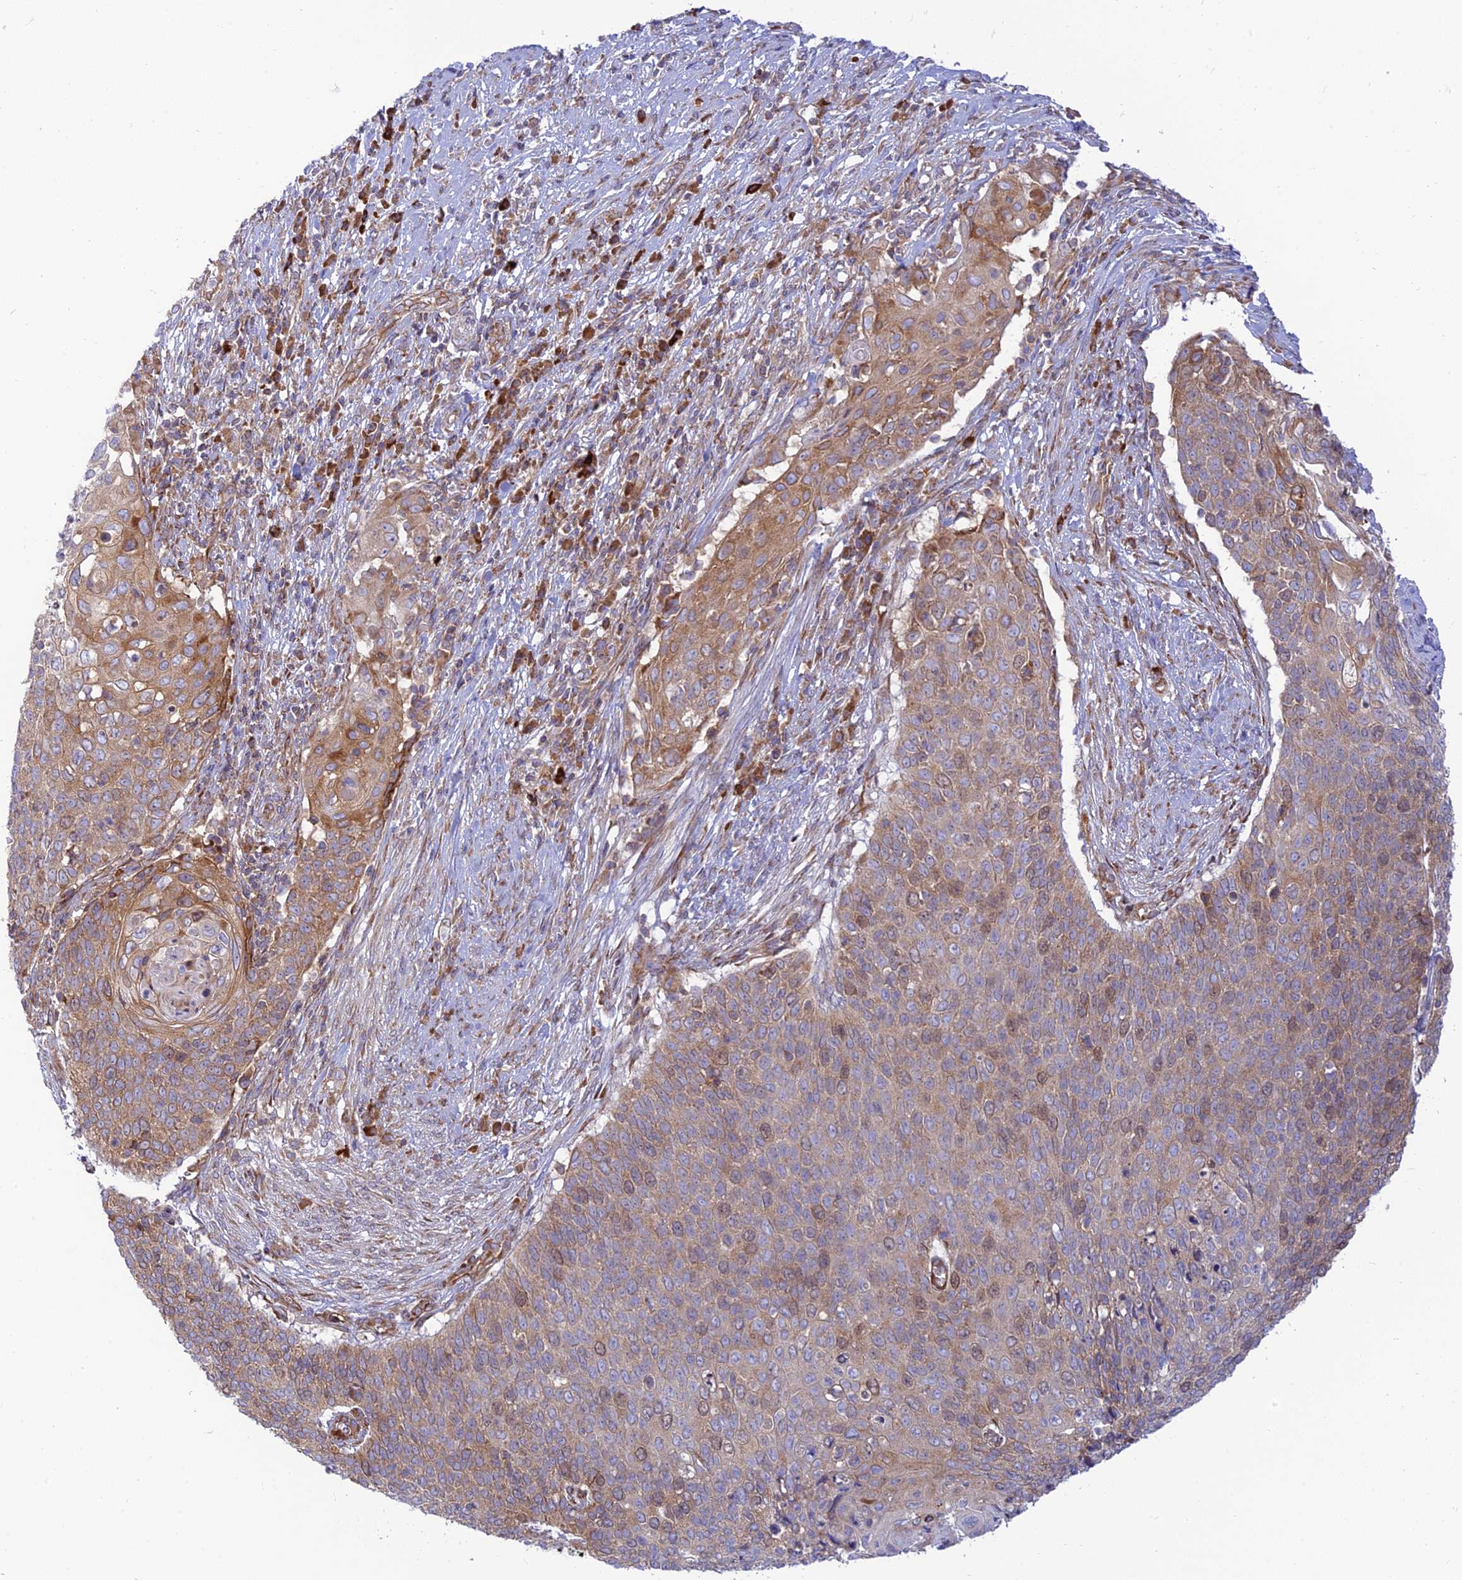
{"staining": {"intensity": "weak", "quantity": "25%-75%", "location": "cytoplasmic/membranous,nuclear"}, "tissue": "cervical cancer", "cell_type": "Tumor cells", "image_type": "cancer", "snomed": [{"axis": "morphology", "description": "Squamous cell carcinoma, NOS"}, {"axis": "topography", "description": "Cervix"}], "caption": "An image showing weak cytoplasmic/membranous and nuclear positivity in about 25%-75% of tumor cells in cervical squamous cell carcinoma, as visualized by brown immunohistochemical staining.", "gene": "PIMREG", "patient": {"sex": "female", "age": 39}}